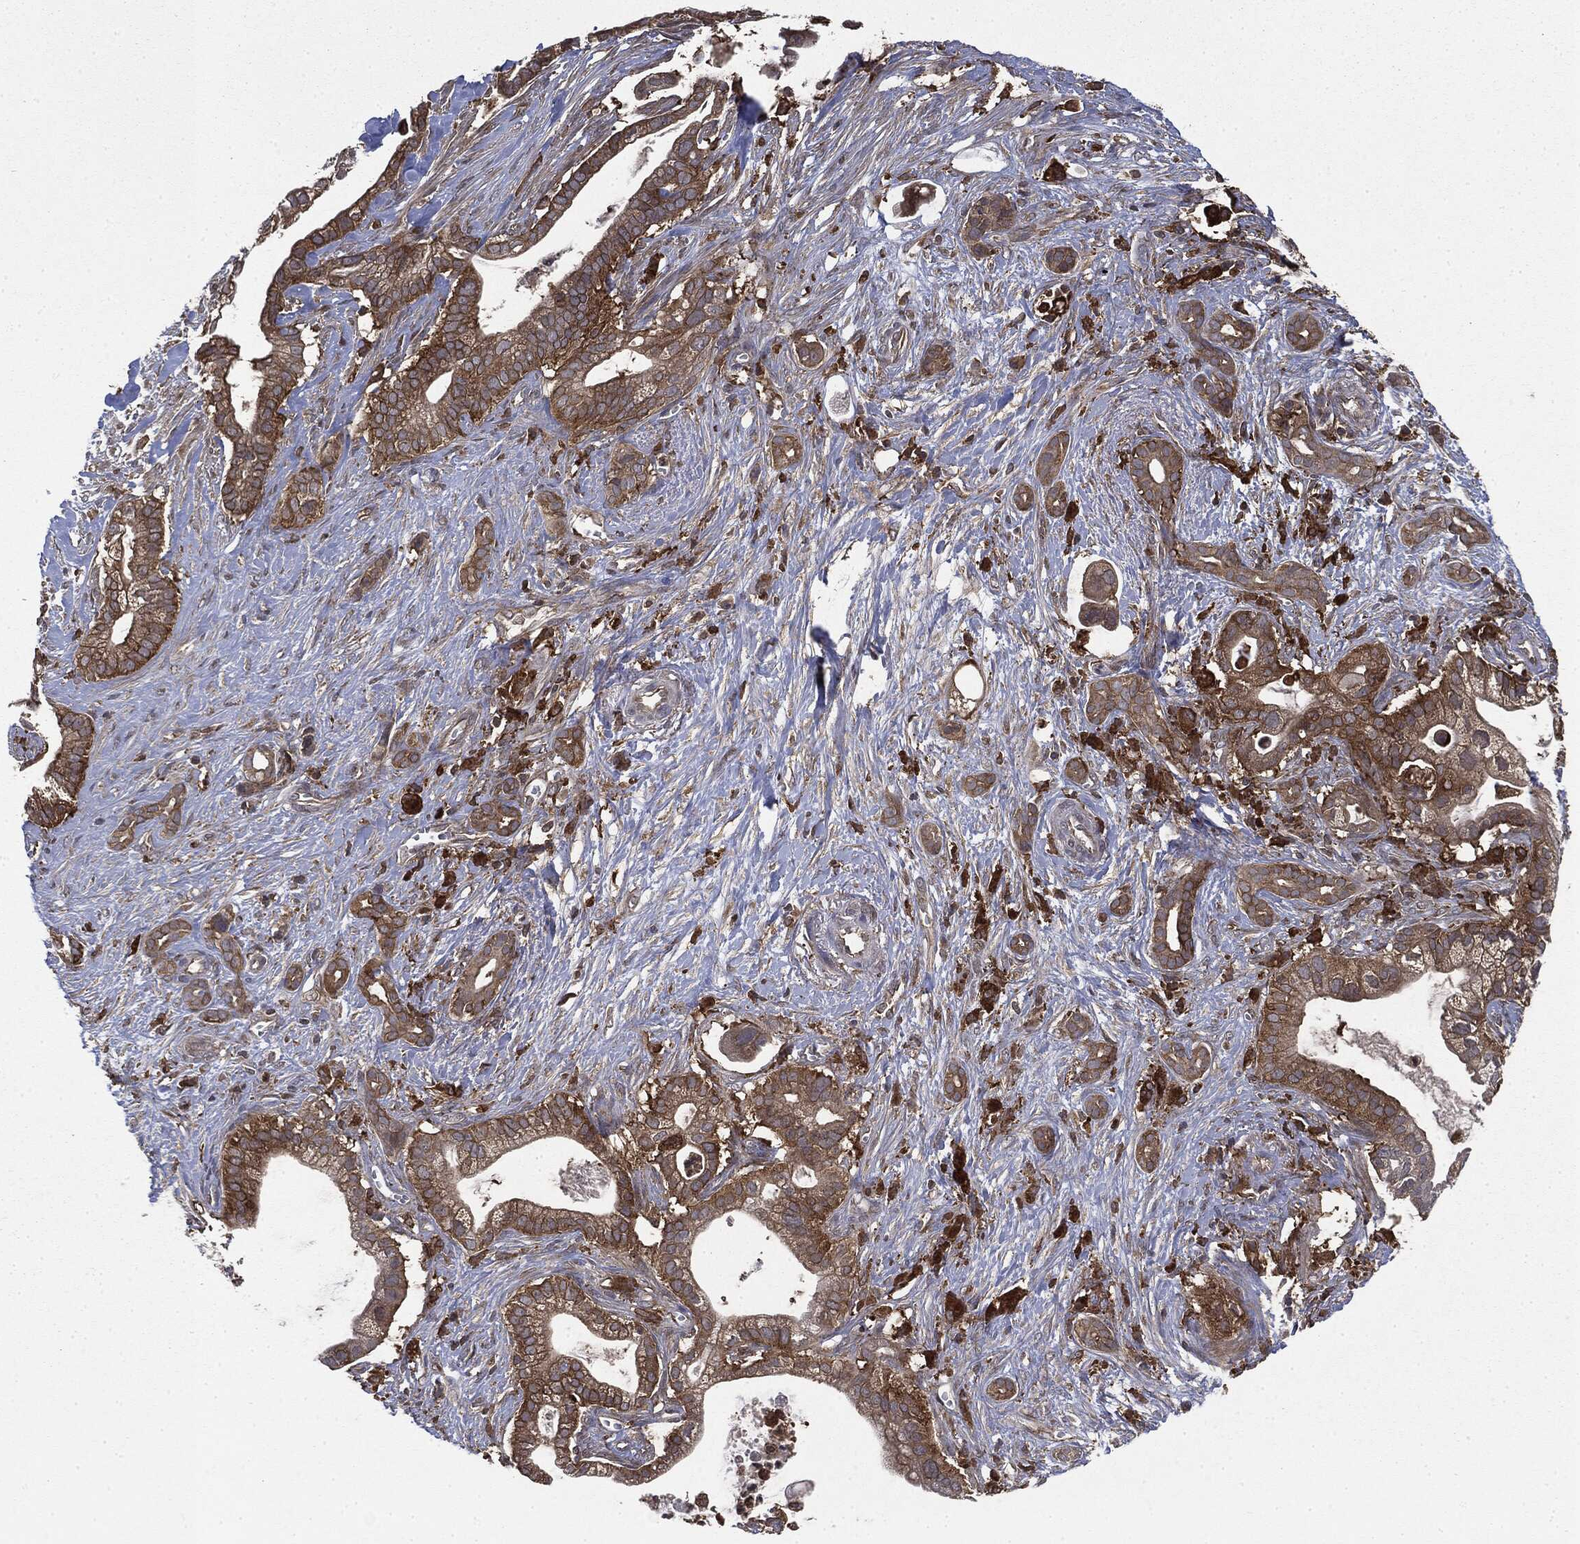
{"staining": {"intensity": "moderate", "quantity": ">75%", "location": "cytoplasmic/membranous"}, "tissue": "pancreatic cancer", "cell_type": "Tumor cells", "image_type": "cancer", "snomed": [{"axis": "morphology", "description": "Adenocarcinoma, NOS"}, {"axis": "topography", "description": "Pancreas"}], "caption": "This is a histology image of immunohistochemistry (IHC) staining of pancreatic cancer, which shows moderate positivity in the cytoplasmic/membranous of tumor cells.", "gene": "SNX5", "patient": {"sex": "male", "age": 61}}